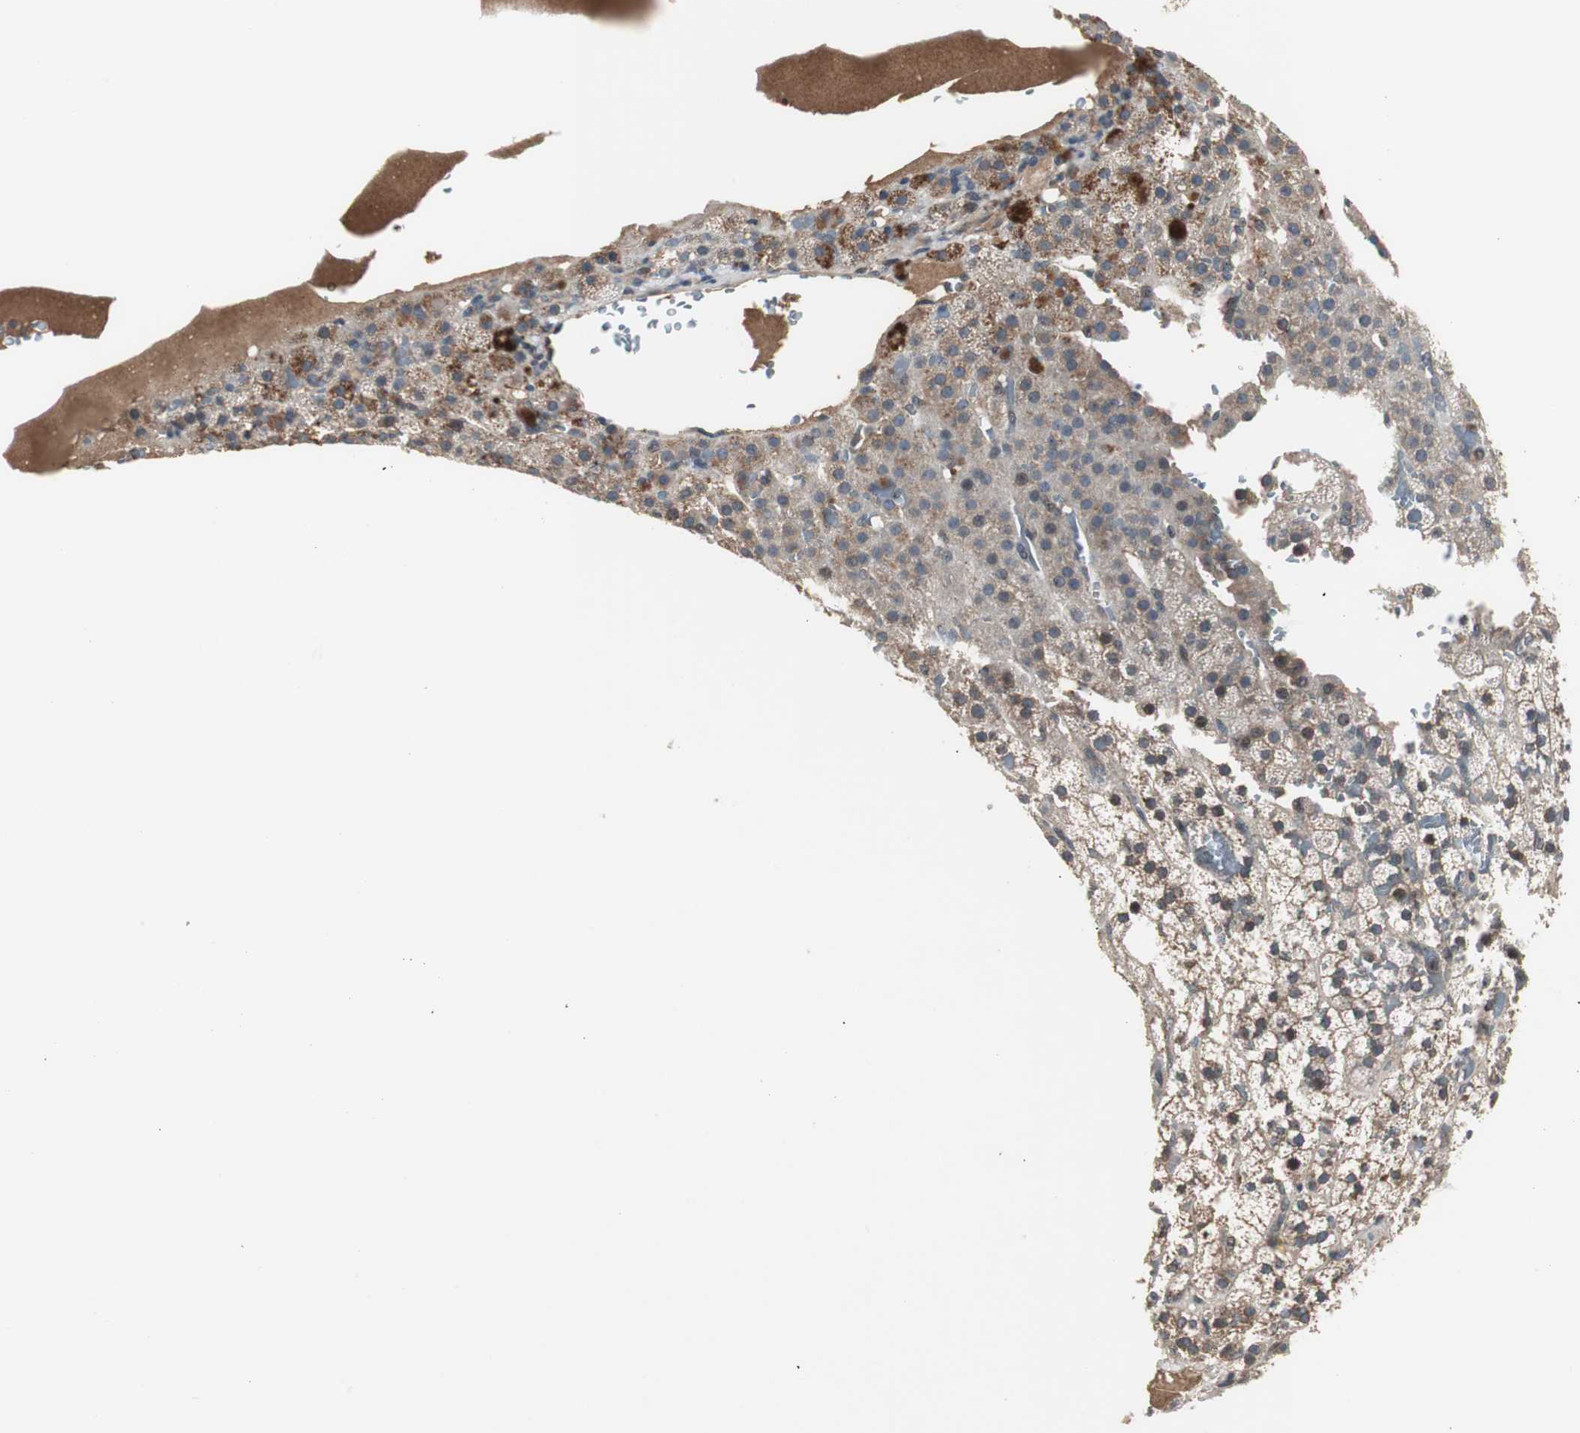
{"staining": {"intensity": "weak", "quantity": ">75%", "location": "cytoplasmic/membranous"}, "tissue": "adrenal gland", "cell_type": "Glandular cells", "image_type": "normal", "snomed": [{"axis": "morphology", "description": "Normal tissue, NOS"}, {"axis": "topography", "description": "Adrenal gland"}], "caption": "The immunohistochemical stain labels weak cytoplasmic/membranous positivity in glandular cells of unremarkable adrenal gland. (DAB = brown stain, brightfield microscopy at high magnification).", "gene": "ZMPSTE24", "patient": {"sex": "male", "age": 35}}